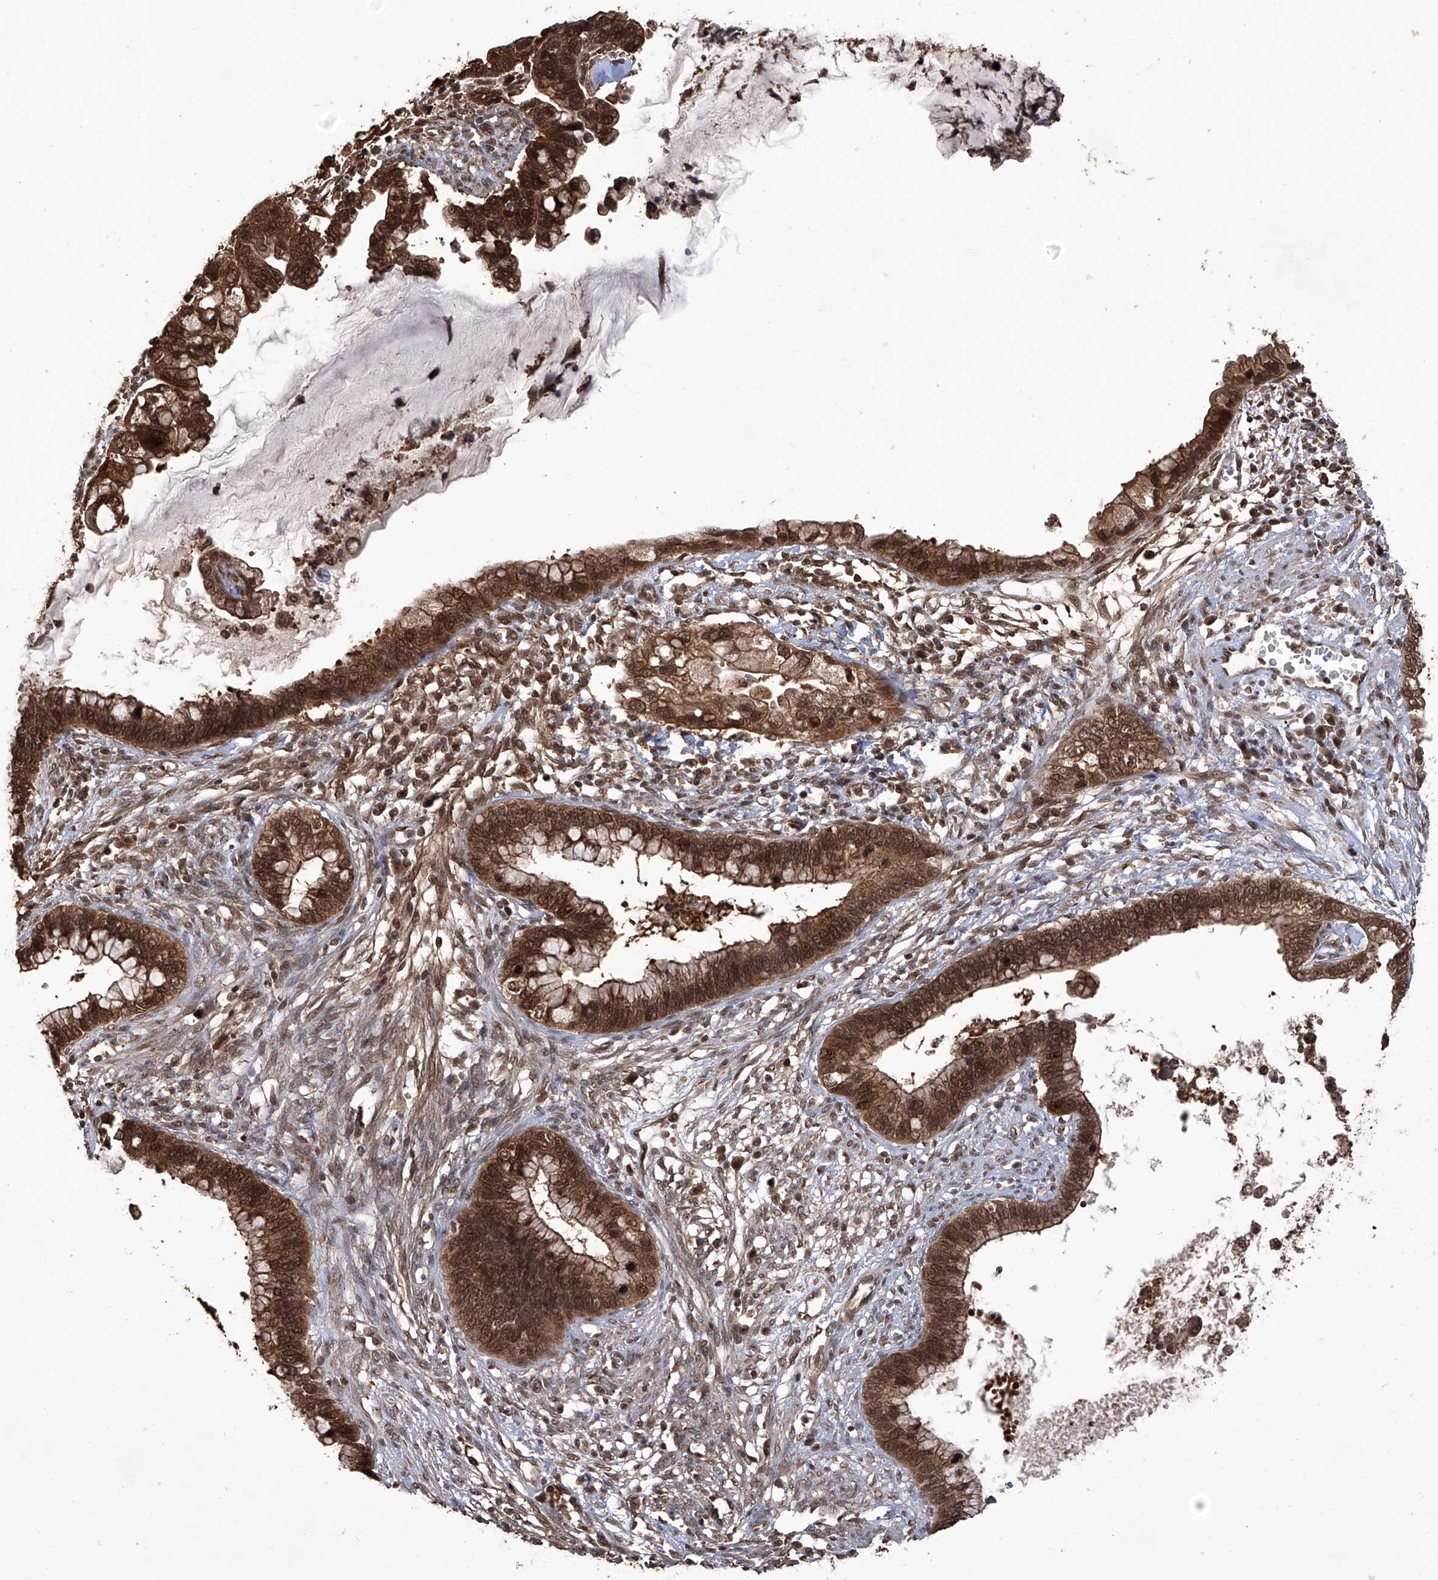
{"staining": {"intensity": "strong", "quantity": ">75%", "location": "cytoplasmic/membranous,nuclear"}, "tissue": "cervical cancer", "cell_type": "Tumor cells", "image_type": "cancer", "snomed": [{"axis": "morphology", "description": "Adenocarcinoma, NOS"}, {"axis": "topography", "description": "Cervix"}], "caption": "Immunohistochemical staining of adenocarcinoma (cervical) displays high levels of strong cytoplasmic/membranous and nuclear expression in about >75% of tumor cells.", "gene": "LYSMD4", "patient": {"sex": "female", "age": 44}}